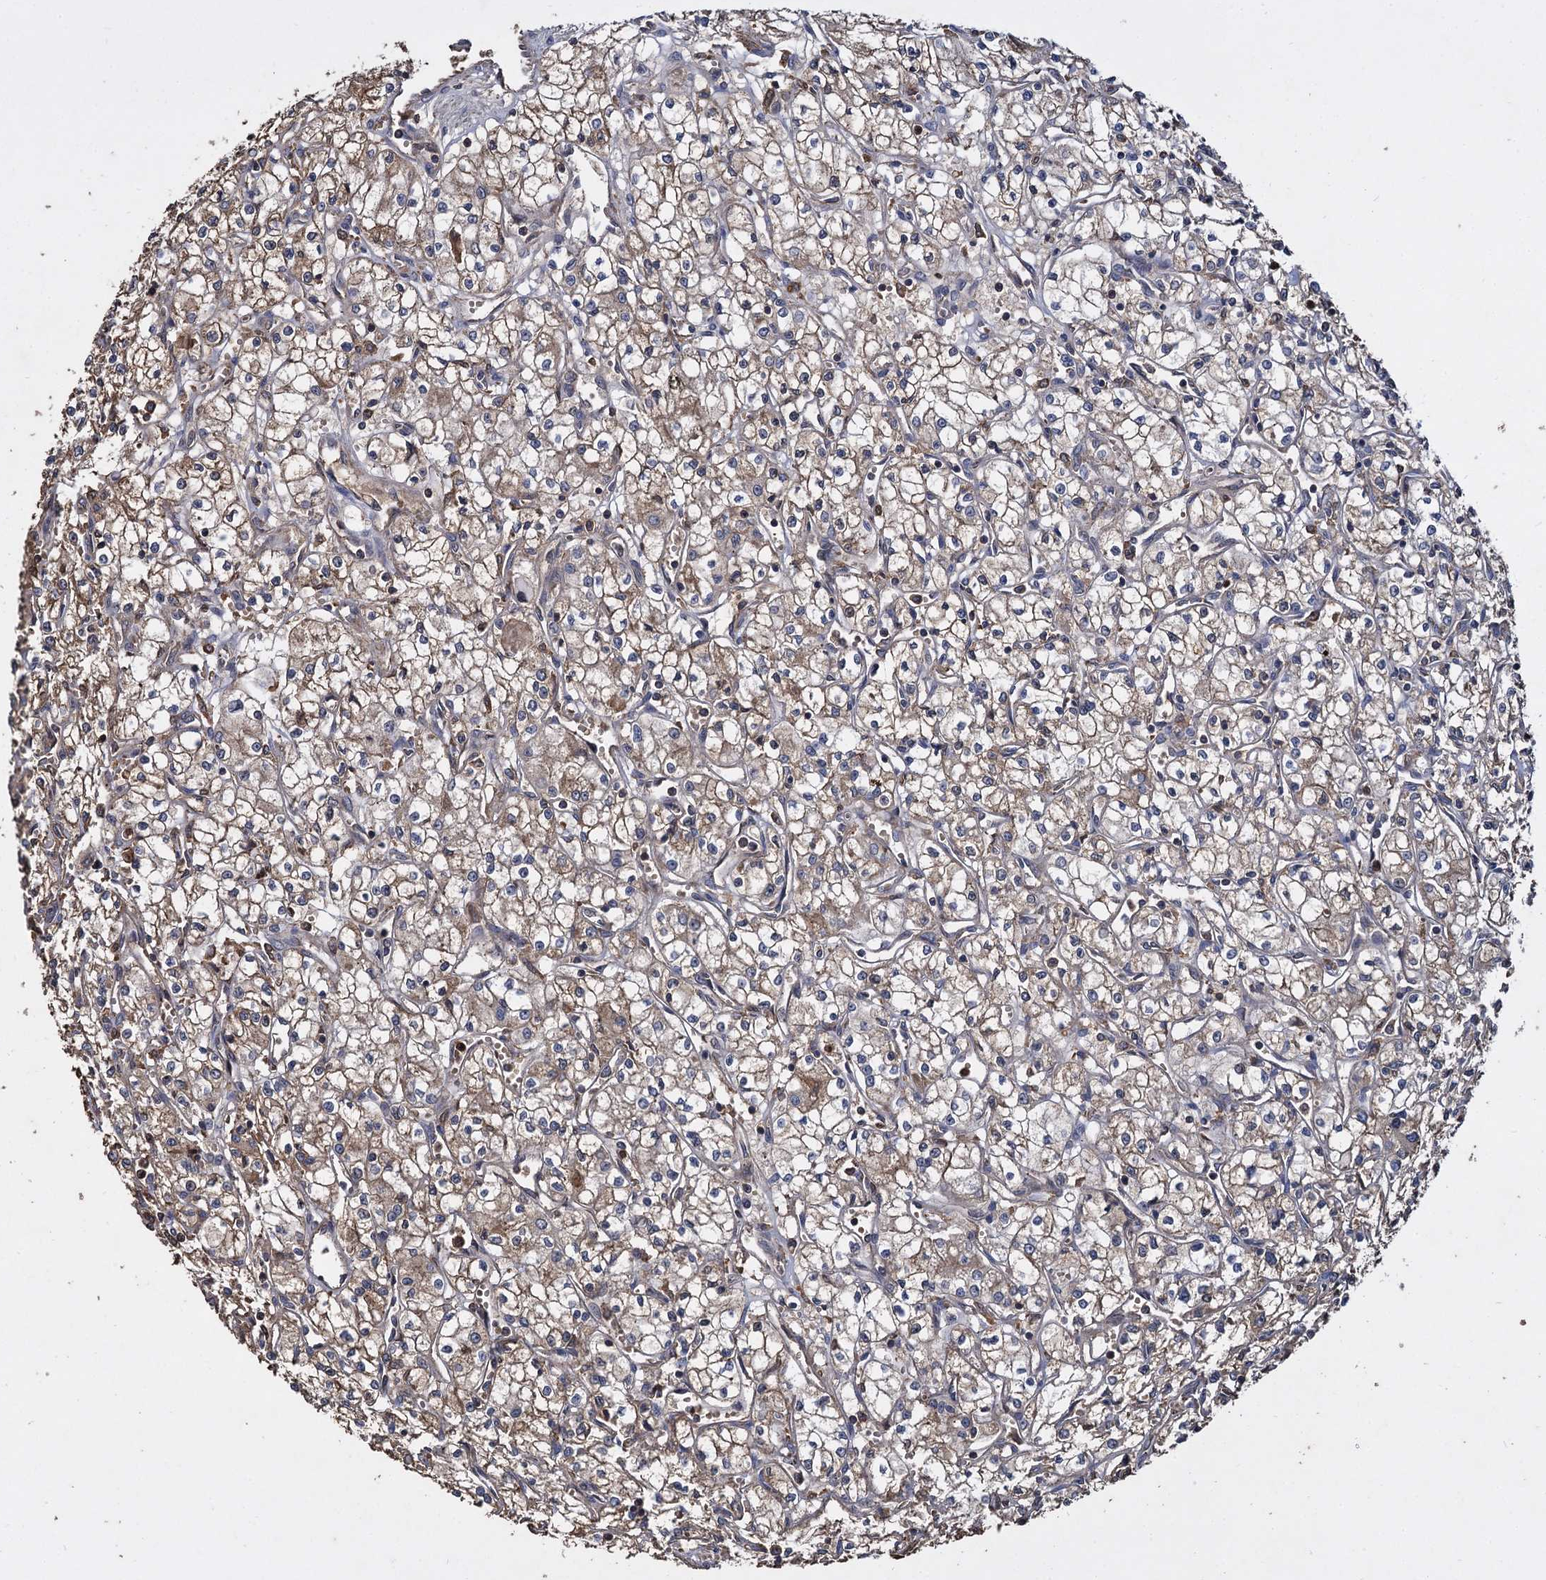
{"staining": {"intensity": "weak", "quantity": "25%-75%", "location": "cytoplasmic/membranous"}, "tissue": "renal cancer", "cell_type": "Tumor cells", "image_type": "cancer", "snomed": [{"axis": "morphology", "description": "Adenocarcinoma, NOS"}, {"axis": "topography", "description": "Kidney"}], "caption": "High-power microscopy captured an immunohistochemistry (IHC) photomicrograph of adenocarcinoma (renal), revealing weak cytoplasmic/membranous expression in approximately 25%-75% of tumor cells.", "gene": "GCLC", "patient": {"sex": "male", "age": 59}}